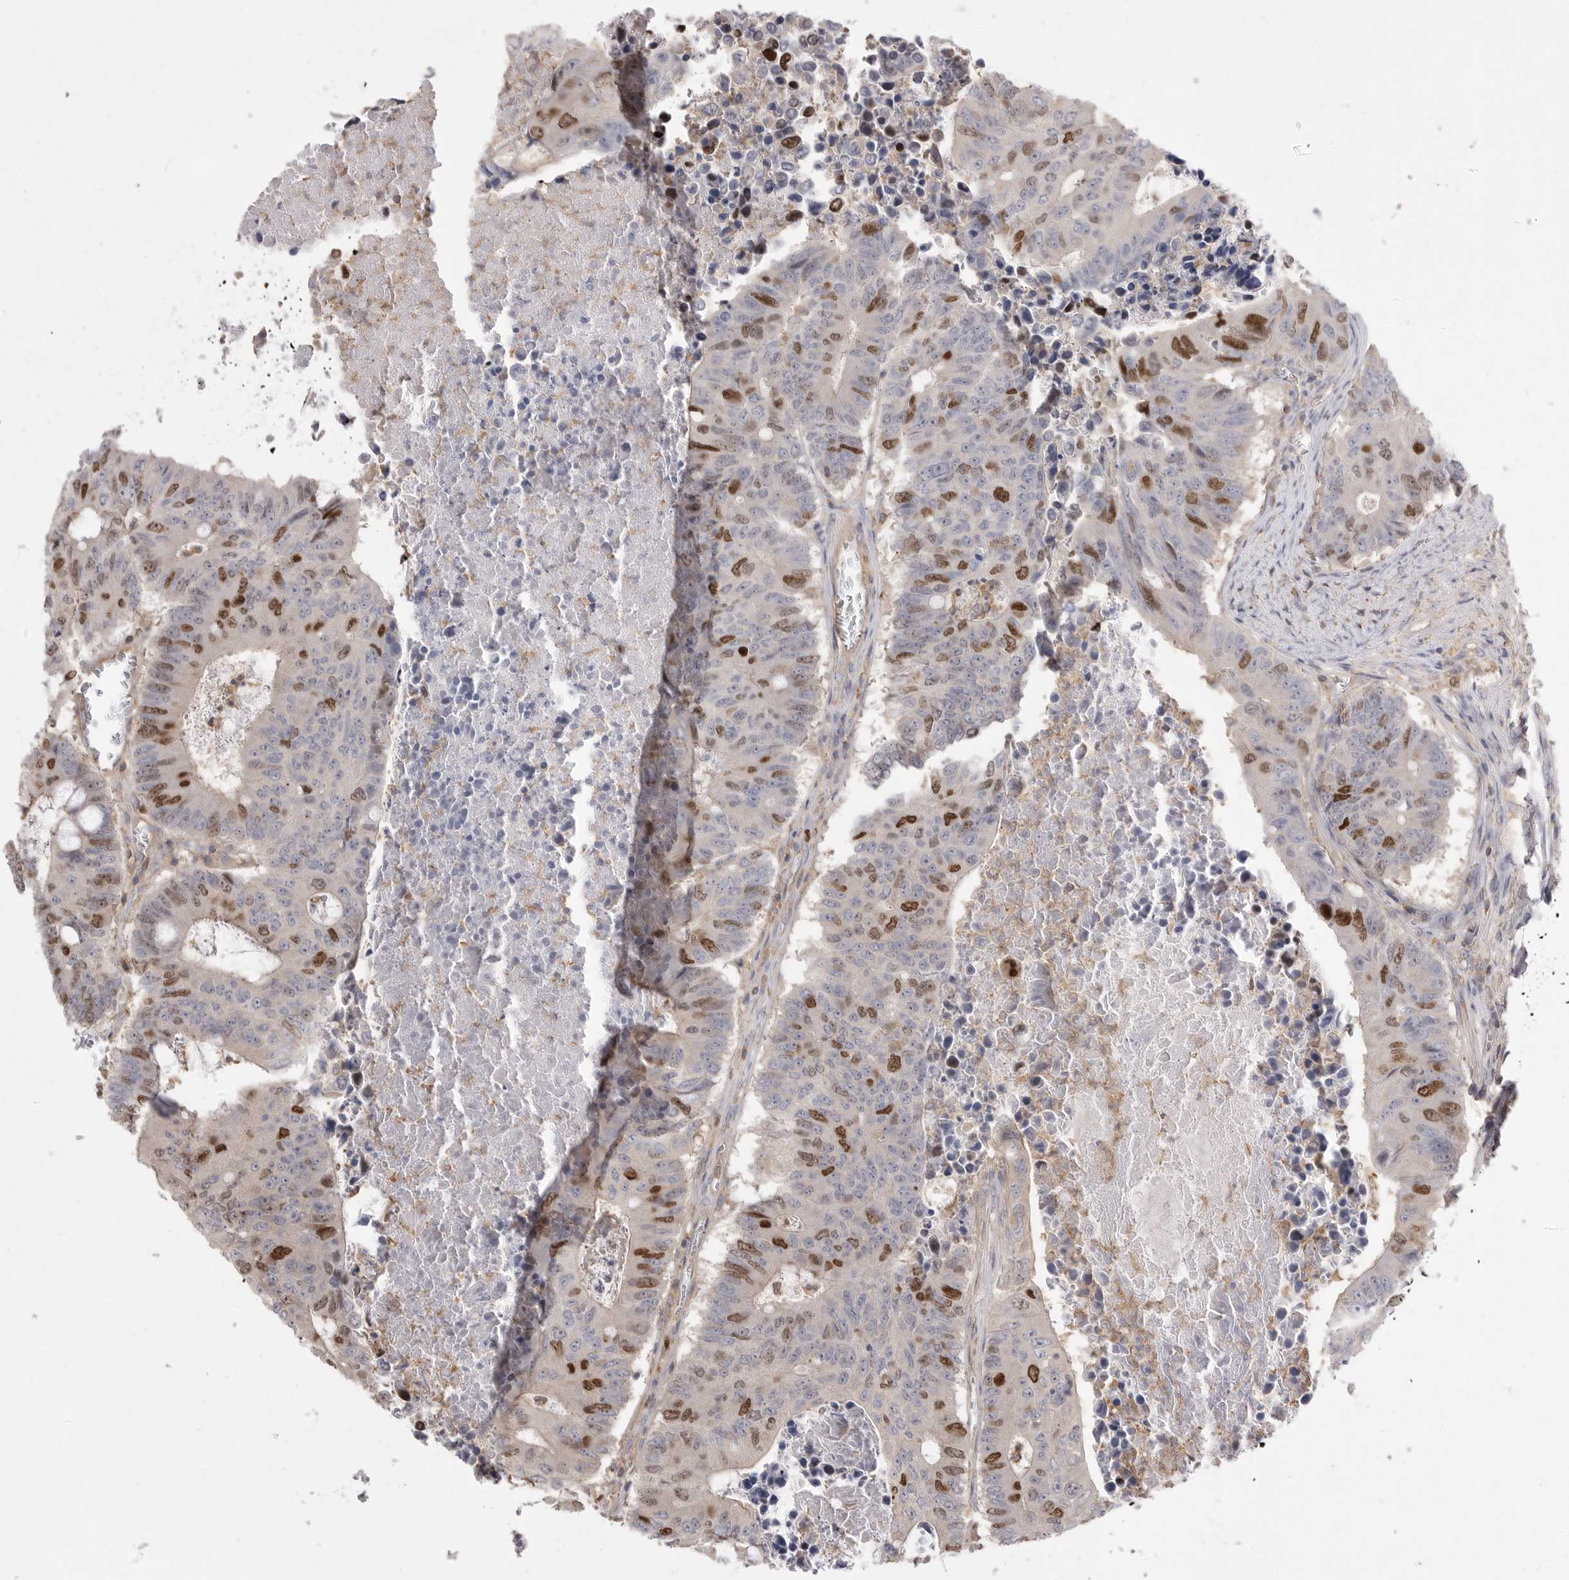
{"staining": {"intensity": "strong", "quantity": "<25%", "location": "nuclear"}, "tissue": "colorectal cancer", "cell_type": "Tumor cells", "image_type": "cancer", "snomed": [{"axis": "morphology", "description": "Adenocarcinoma, NOS"}, {"axis": "topography", "description": "Colon"}], "caption": "Human colorectal cancer (adenocarcinoma) stained with a brown dye demonstrates strong nuclear positive expression in about <25% of tumor cells.", "gene": "TOP2A", "patient": {"sex": "male", "age": 87}}